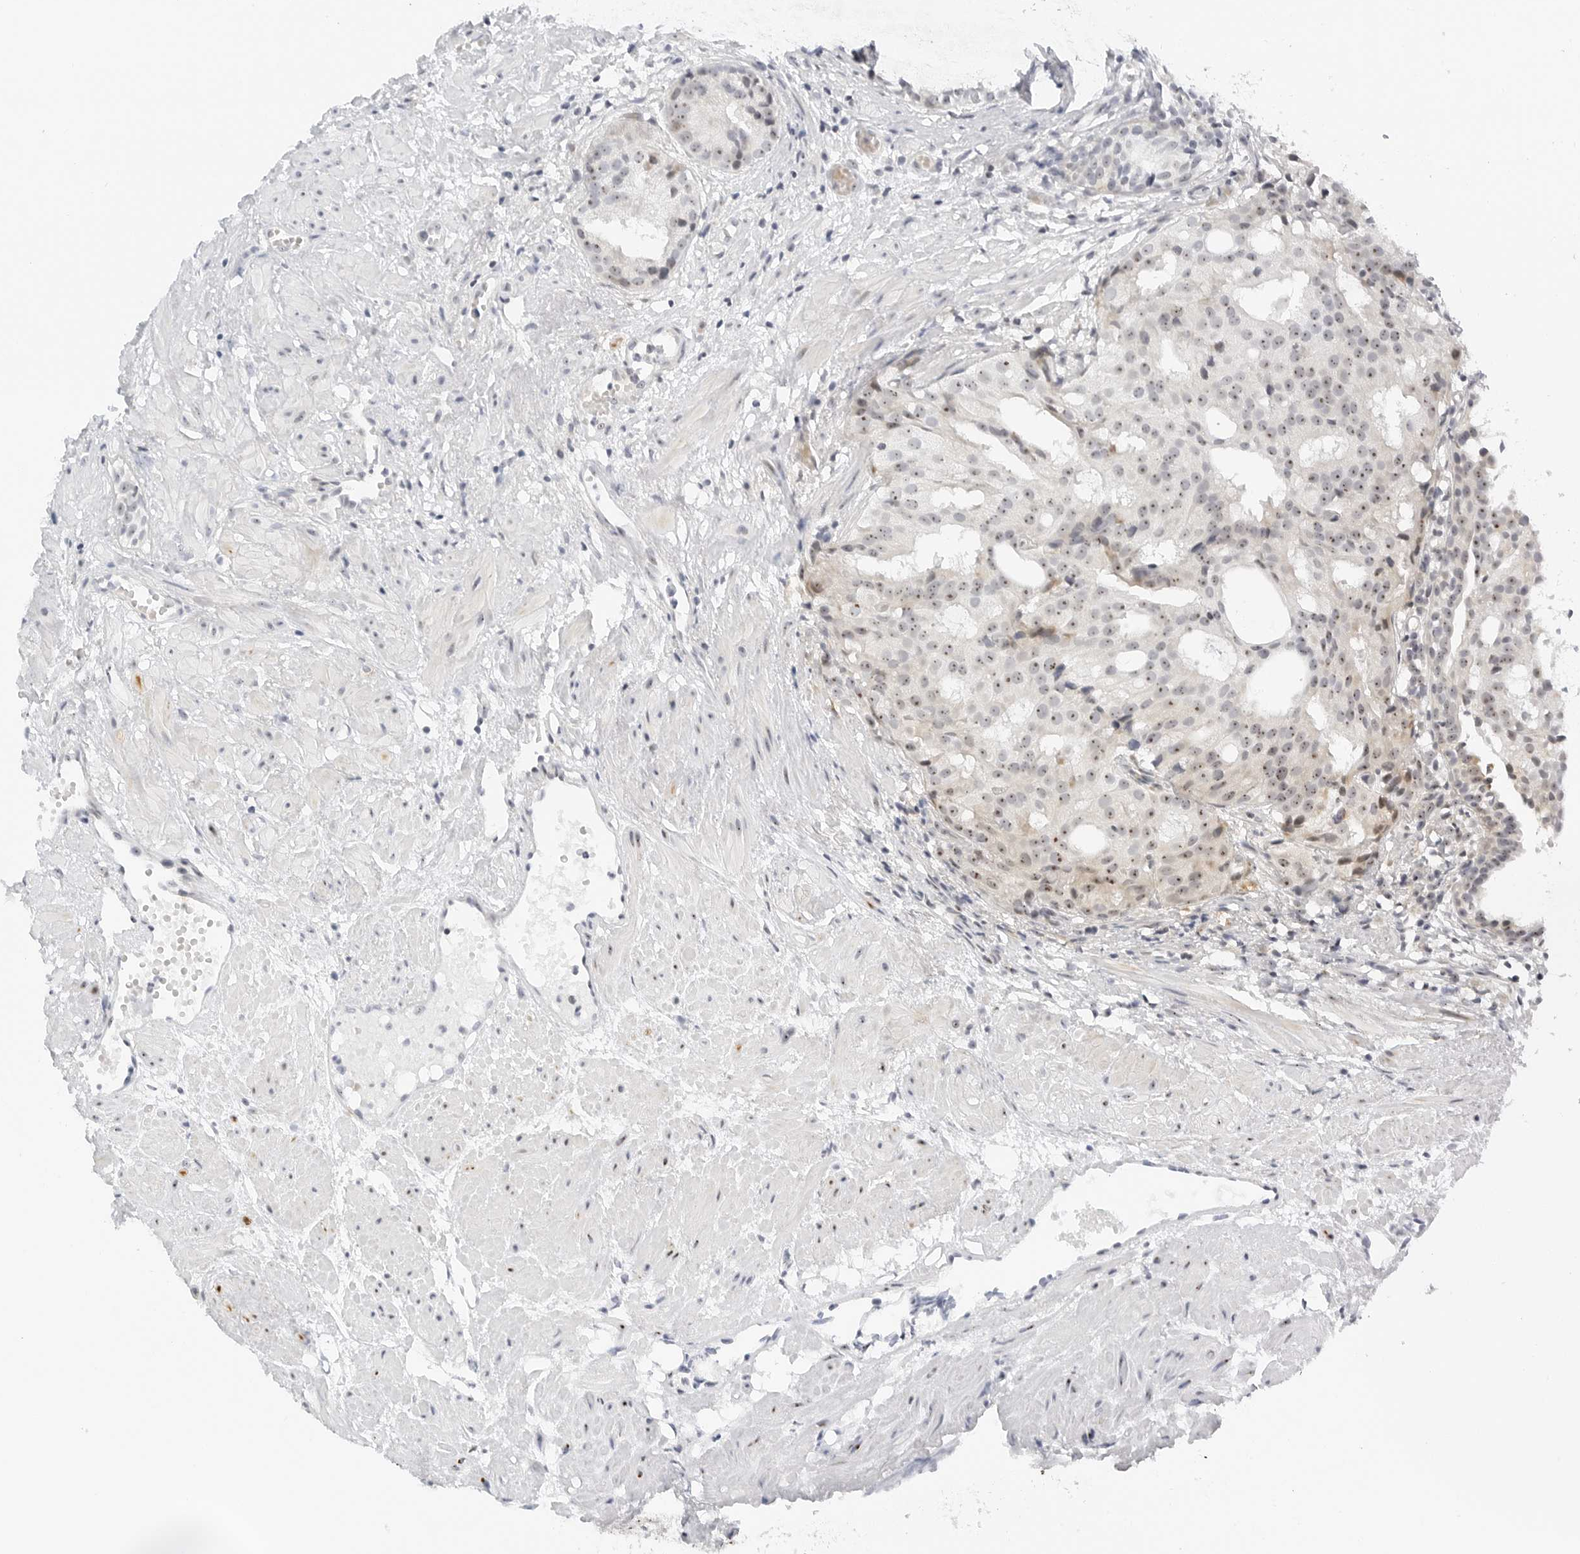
{"staining": {"intensity": "moderate", "quantity": "<25%", "location": "nuclear"}, "tissue": "prostate cancer", "cell_type": "Tumor cells", "image_type": "cancer", "snomed": [{"axis": "morphology", "description": "Adenocarcinoma, Low grade"}, {"axis": "topography", "description": "Prostate"}], "caption": "The immunohistochemical stain highlights moderate nuclear staining in tumor cells of prostate cancer (low-grade adenocarcinoma) tissue. (DAB (3,3'-diaminobenzidine) = brown stain, brightfield microscopy at high magnification).", "gene": "RIMKLA", "patient": {"sex": "male", "age": 88}}